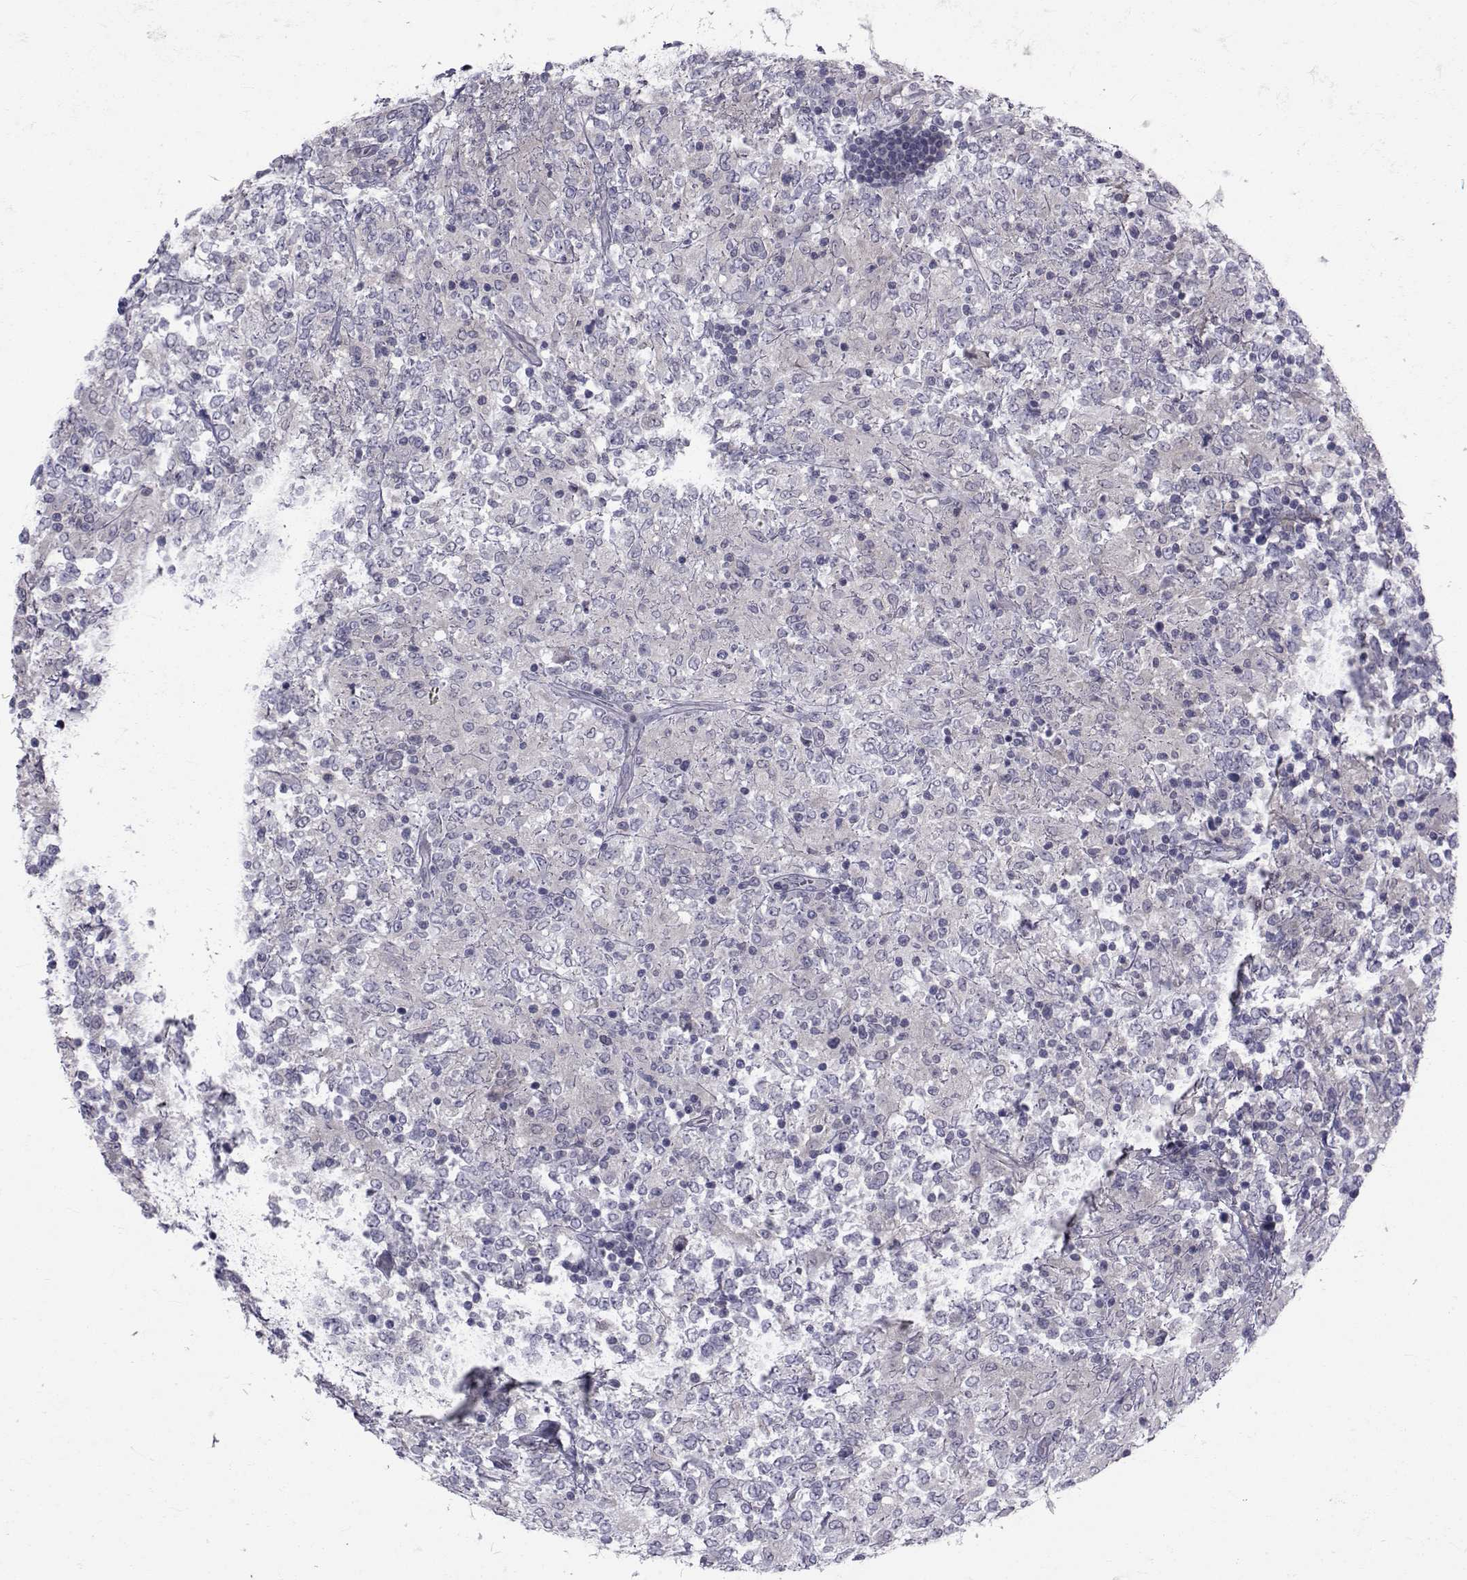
{"staining": {"intensity": "negative", "quantity": "none", "location": "none"}, "tissue": "lymphoma", "cell_type": "Tumor cells", "image_type": "cancer", "snomed": [{"axis": "morphology", "description": "Malignant lymphoma, non-Hodgkin's type, High grade"}, {"axis": "topography", "description": "Lymph node"}], "caption": "Immunohistochemical staining of high-grade malignant lymphoma, non-Hodgkin's type reveals no significant positivity in tumor cells.", "gene": "SLC30A10", "patient": {"sex": "female", "age": 84}}